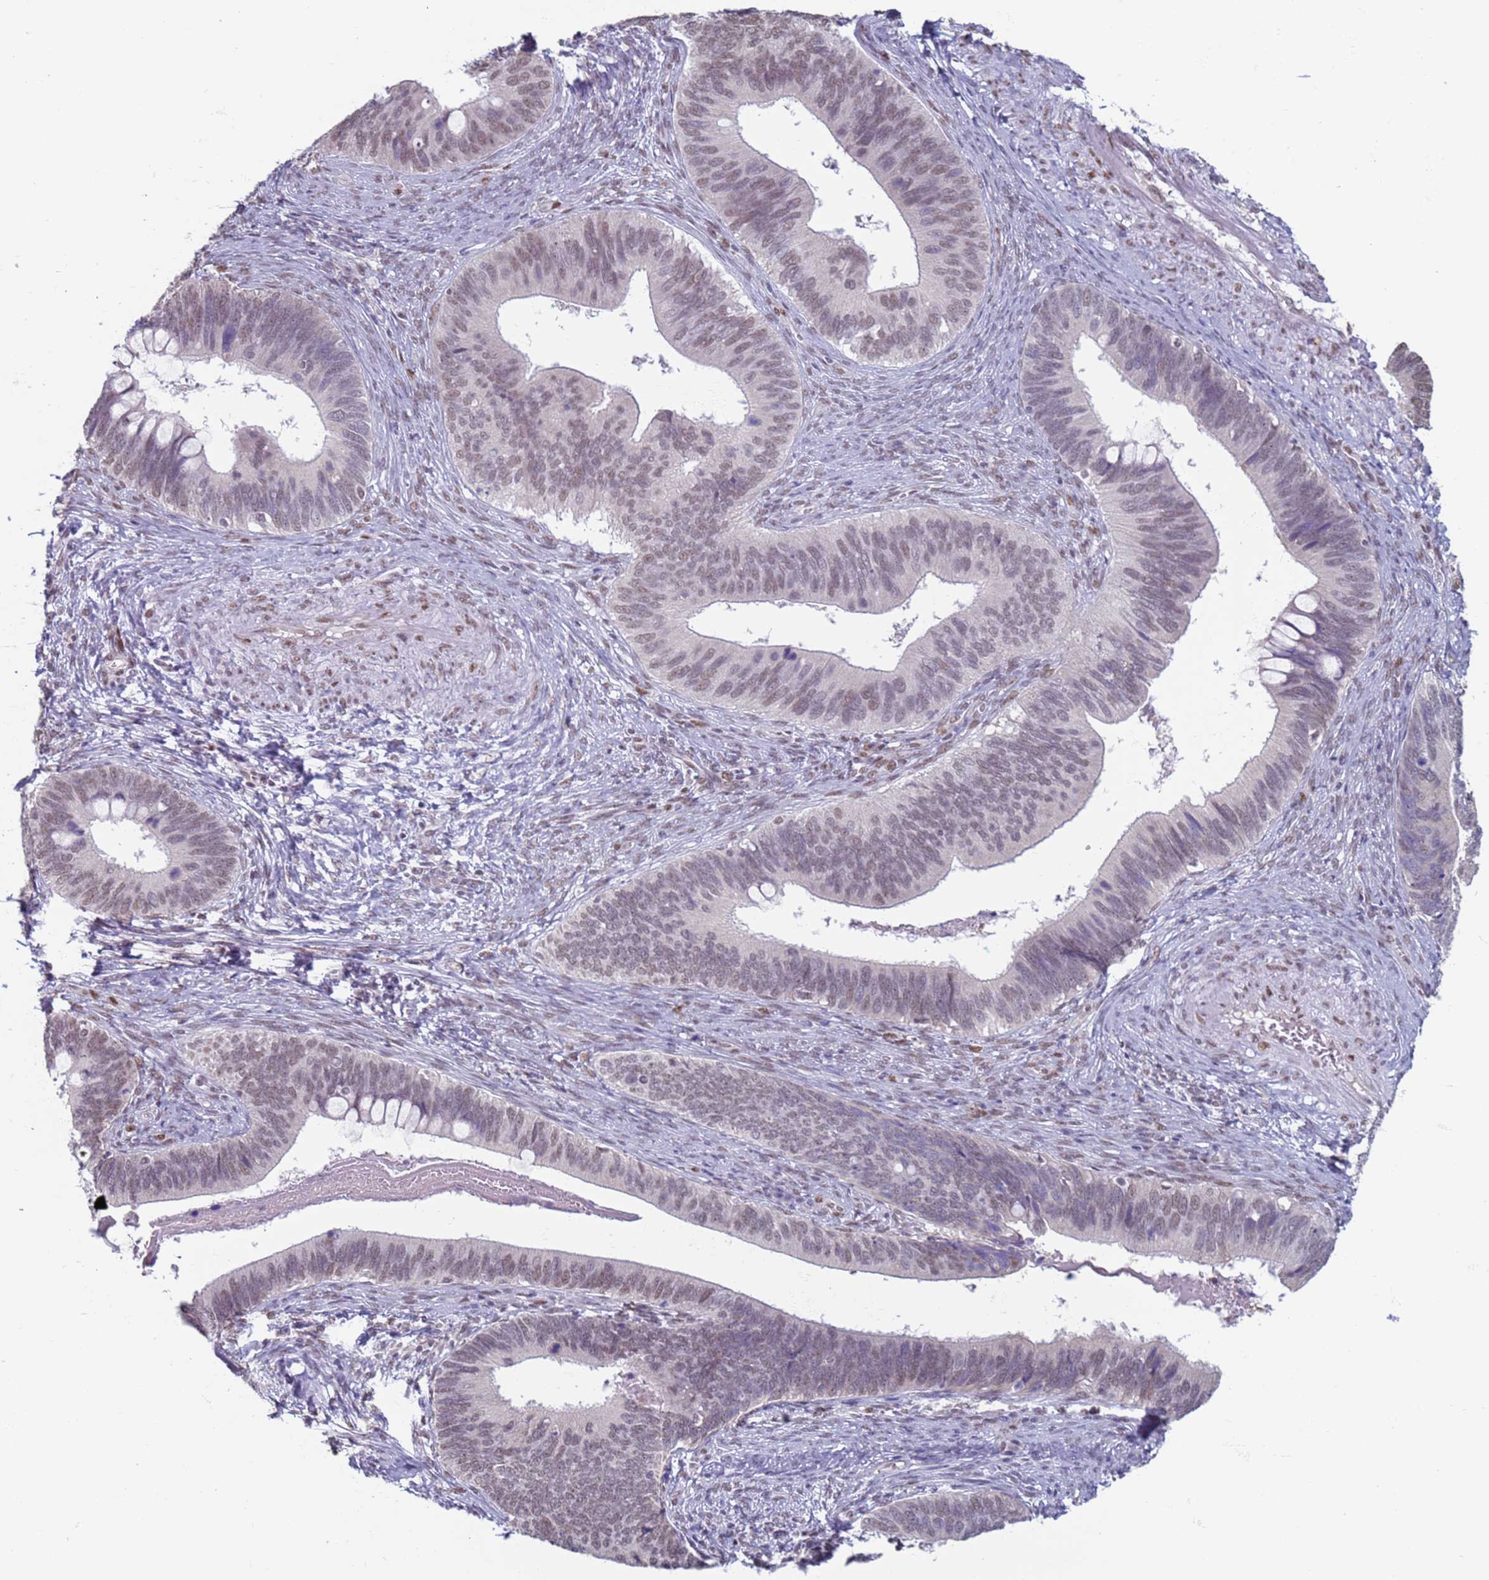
{"staining": {"intensity": "weak", "quantity": "25%-75%", "location": "nuclear"}, "tissue": "cervical cancer", "cell_type": "Tumor cells", "image_type": "cancer", "snomed": [{"axis": "morphology", "description": "Adenocarcinoma, NOS"}, {"axis": "topography", "description": "Cervix"}], "caption": "Tumor cells reveal low levels of weak nuclear staining in about 25%-75% of cells in adenocarcinoma (cervical).", "gene": "SAE1", "patient": {"sex": "female", "age": 42}}